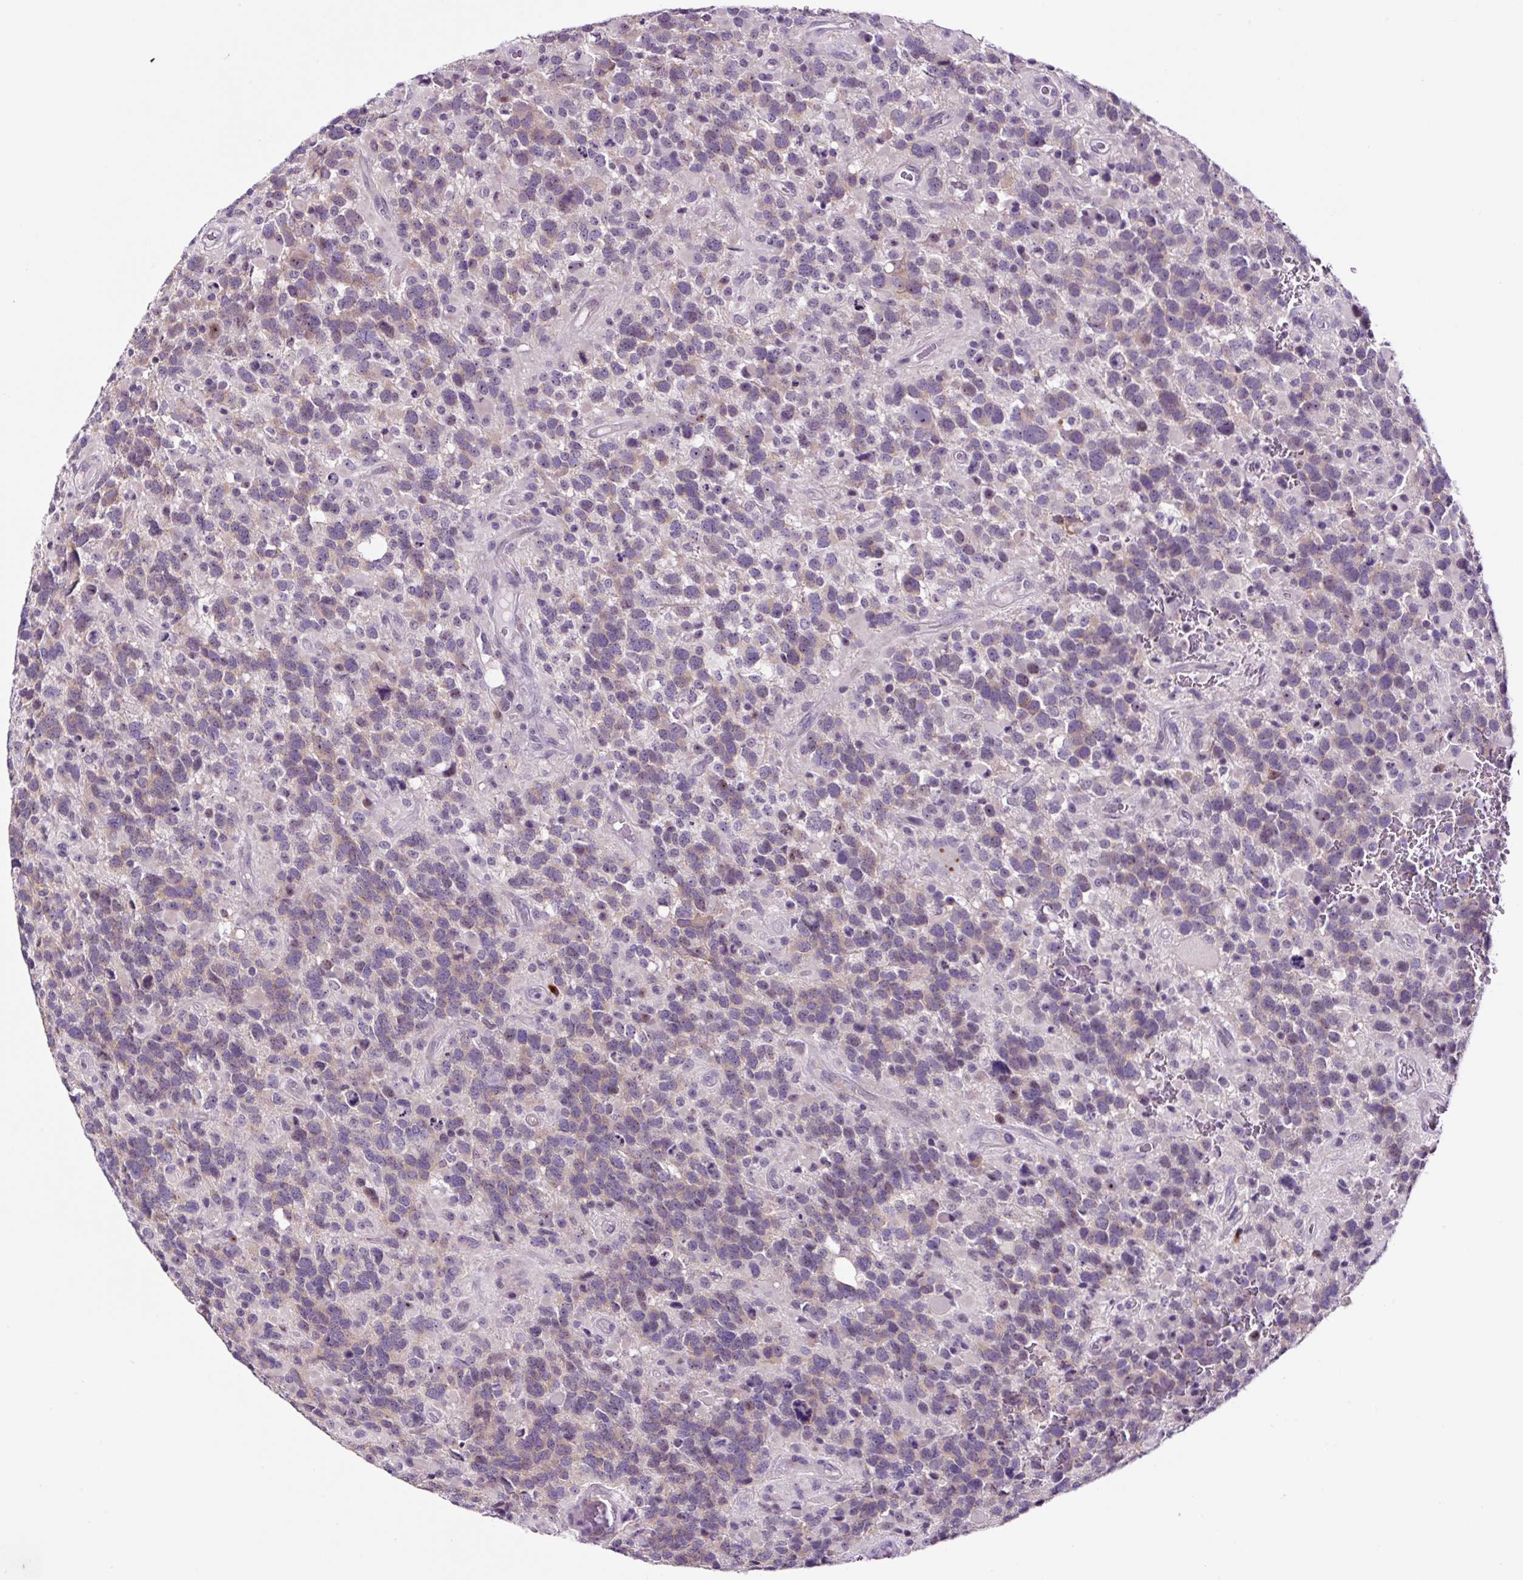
{"staining": {"intensity": "weak", "quantity": "<25%", "location": "cytoplasmic/membranous"}, "tissue": "glioma", "cell_type": "Tumor cells", "image_type": "cancer", "snomed": [{"axis": "morphology", "description": "Glioma, malignant, High grade"}, {"axis": "topography", "description": "Brain"}], "caption": "A histopathology image of glioma stained for a protein shows no brown staining in tumor cells. Nuclei are stained in blue.", "gene": "NOM1", "patient": {"sex": "female", "age": 40}}